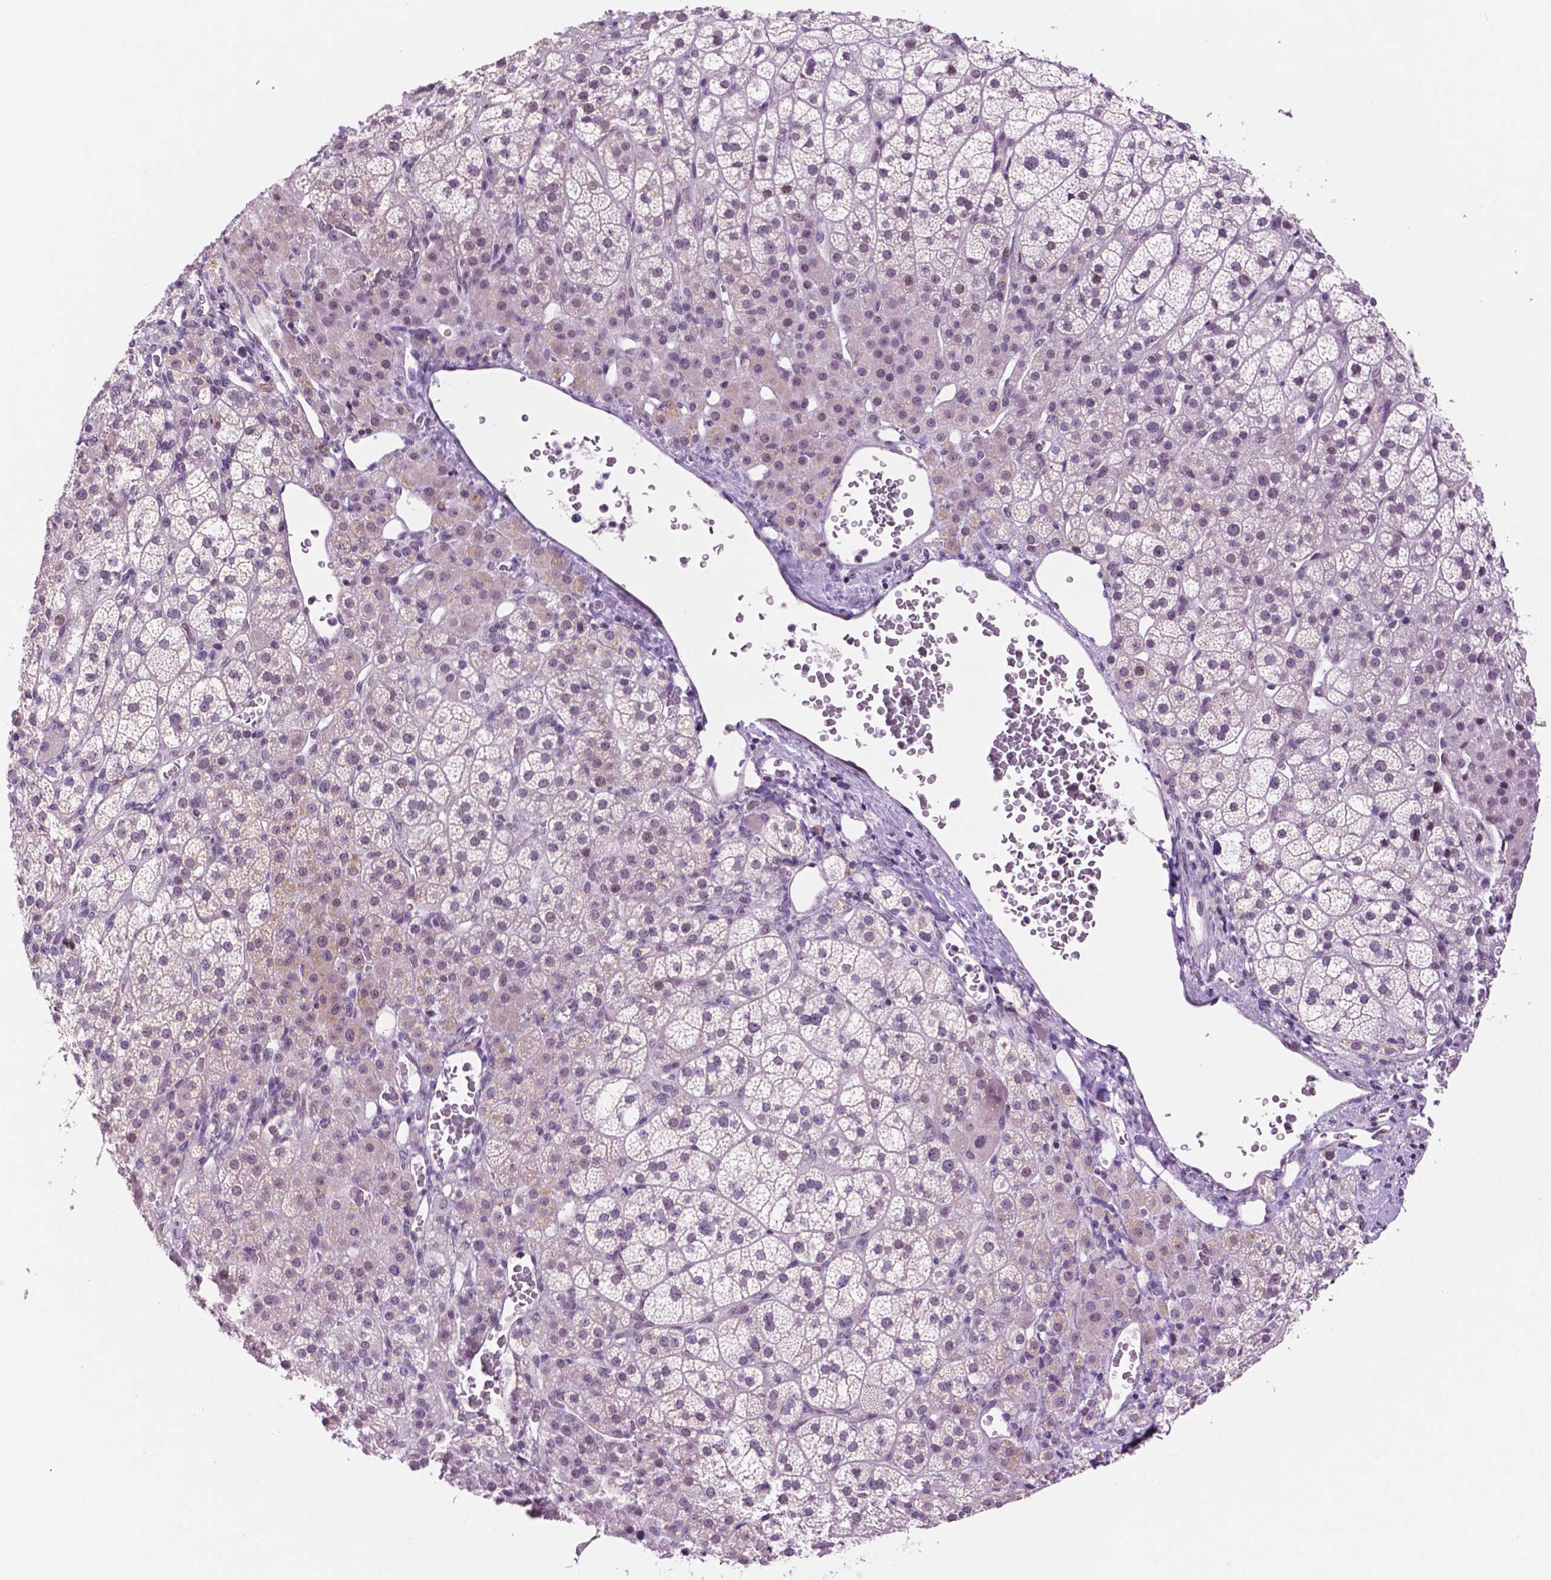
{"staining": {"intensity": "negative", "quantity": "none", "location": "none"}, "tissue": "adrenal gland", "cell_type": "Glandular cells", "image_type": "normal", "snomed": [{"axis": "morphology", "description": "Normal tissue, NOS"}, {"axis": "topography", "description": "Adrenal gland"}], "caption": "This is a histopathology image of IHC staining of normal adrenal gland, which shows no positivity in glandular cells.", "gene": "NCOR1", "patient": {"sex": "female", "age": 60}}